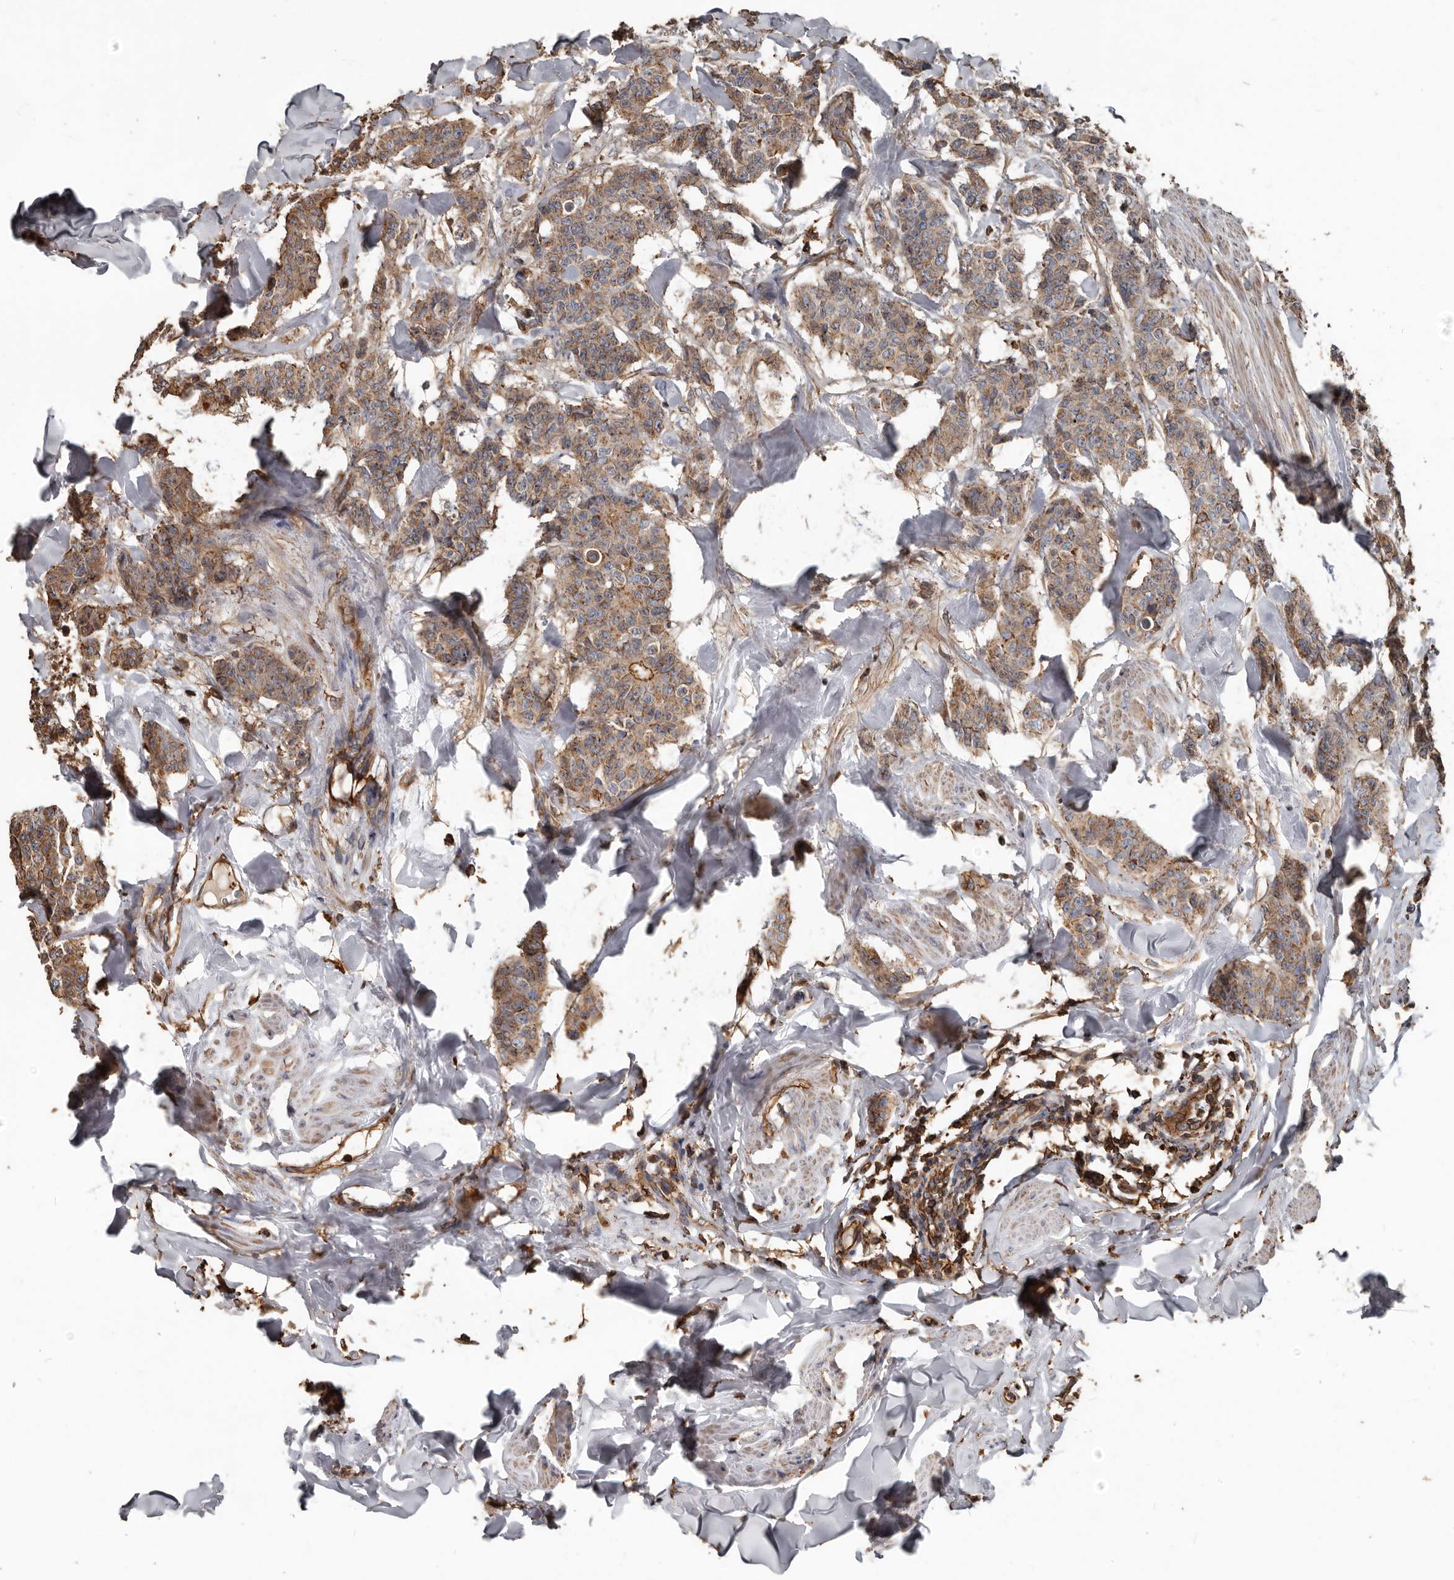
{"staining": {"intensity": "moderate", "quantity": ">75%", "location": "cytoplasmic/membranous"}, "tissue": "breast cancer", "cell_type": "Tumor cells", "image_type": "cancer", "snomed": [{"axis": "morphology", "description": "Duct carcinoma"}, {"axis": "topography", "description": "Breast"}], "caption": "IHC image of neoplastic tissue: human breast cancer (invasive ductal carcinoma) stained using IHC shows medium levels of moderate protein expression localized specifically in the cytoplasmic/membranous of tumor cells, appearing as a cytoplasmic/membranous brown color.", "gene": "DENND6B", "patient": {"sex": "female", "age": 40}}